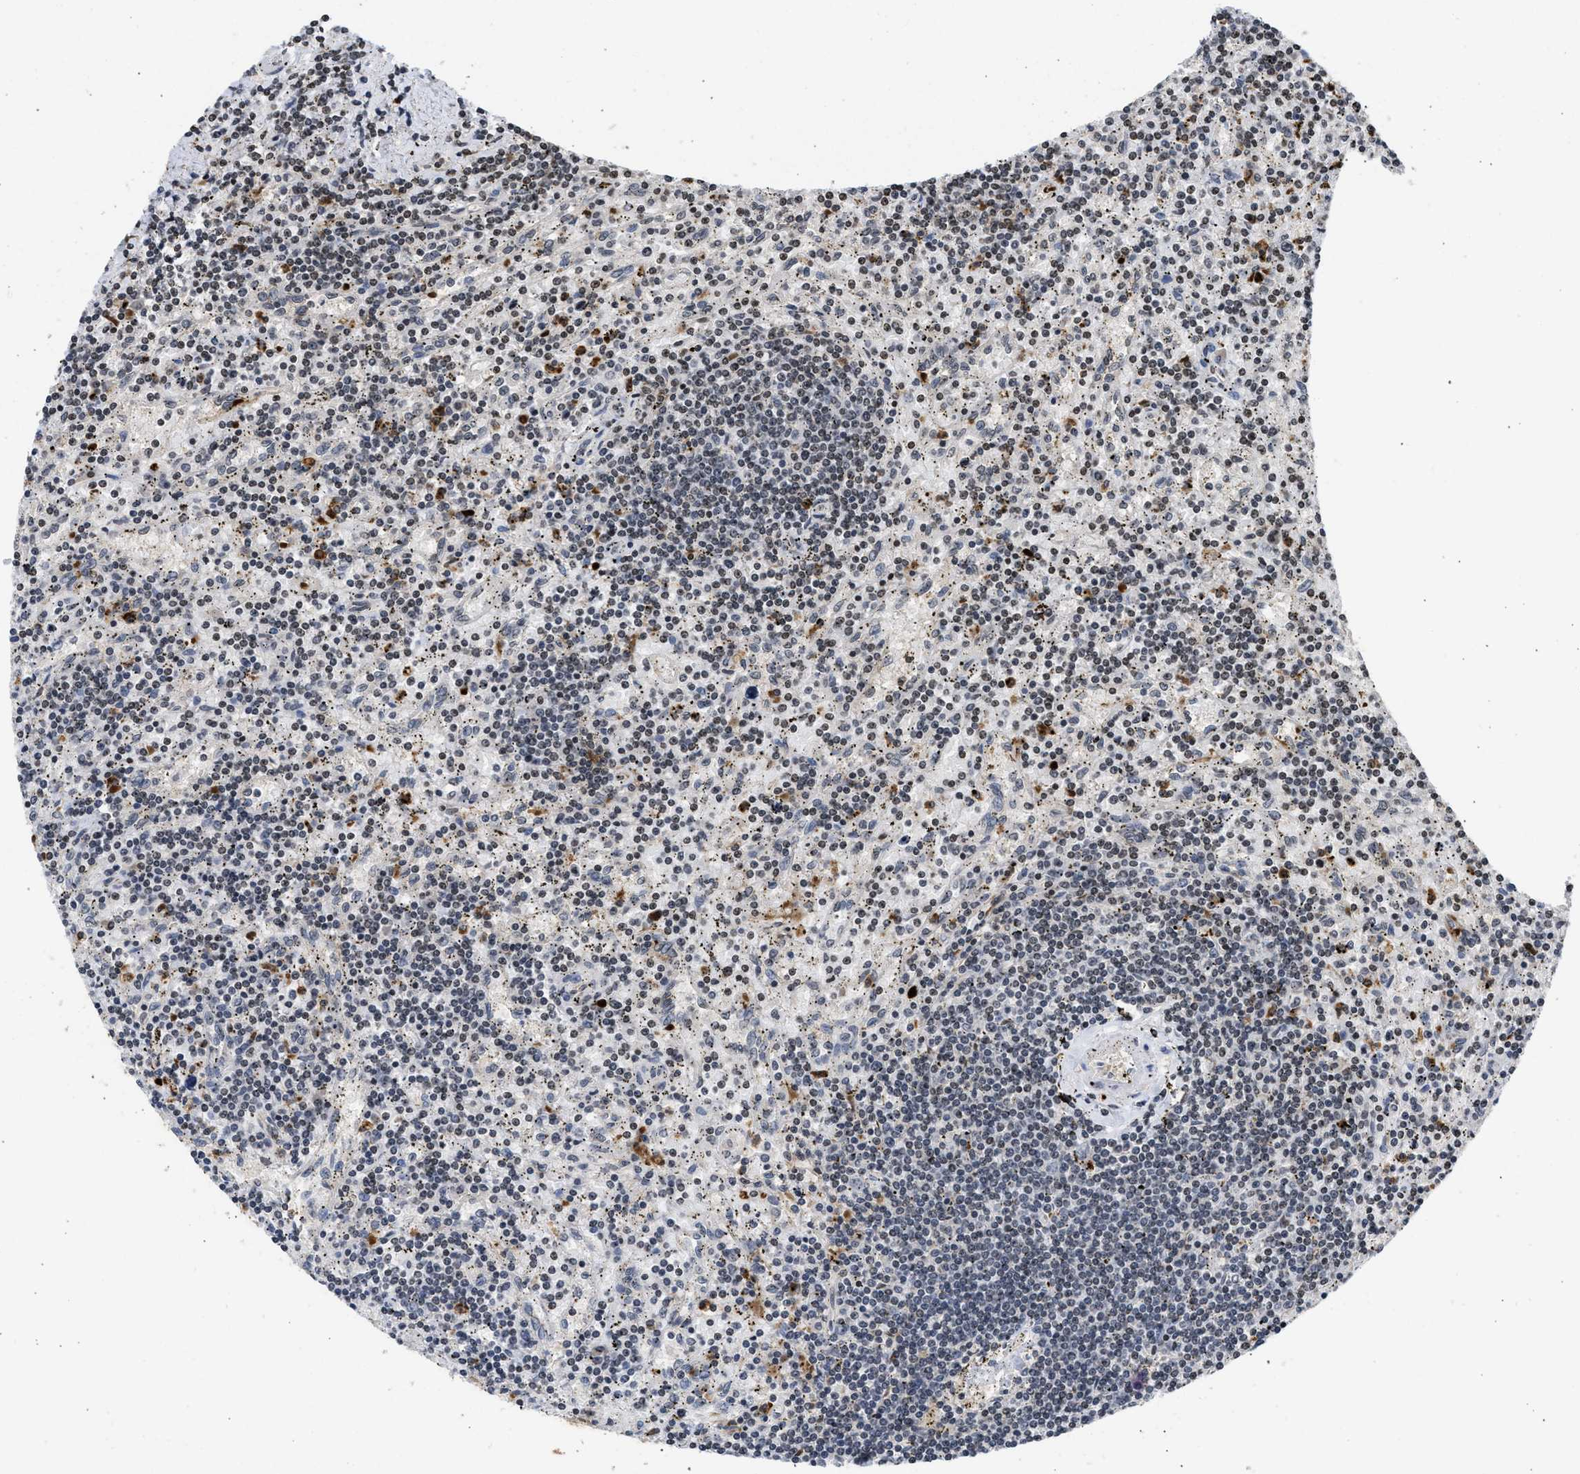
{"staining": {"intensity": "negative", "quantity": "none", "location": "none"}, "tissue": "lymphoma", "cell_type": "Tumor cells", "image_type": "cancer", "snomed": [{"axis": "morphology", "description": "Malignant lymphoma, non-Hodgkin's type, Low grade"}, {"axis": "topography", "description": "Spleen"}], "caption": "Immunohistochemistry (IHC) histopathology image of human low-grade malignant lymphoma, non-Hodgkin's type stained for a protein (brown), which displays no staining in tumor cells. (DAB (3,3'-diaminobenzidine) immunohistochemistry, high magnification).", "gene": "ENSG00000142539", "patient": {"sex": "male", "age": 76}}